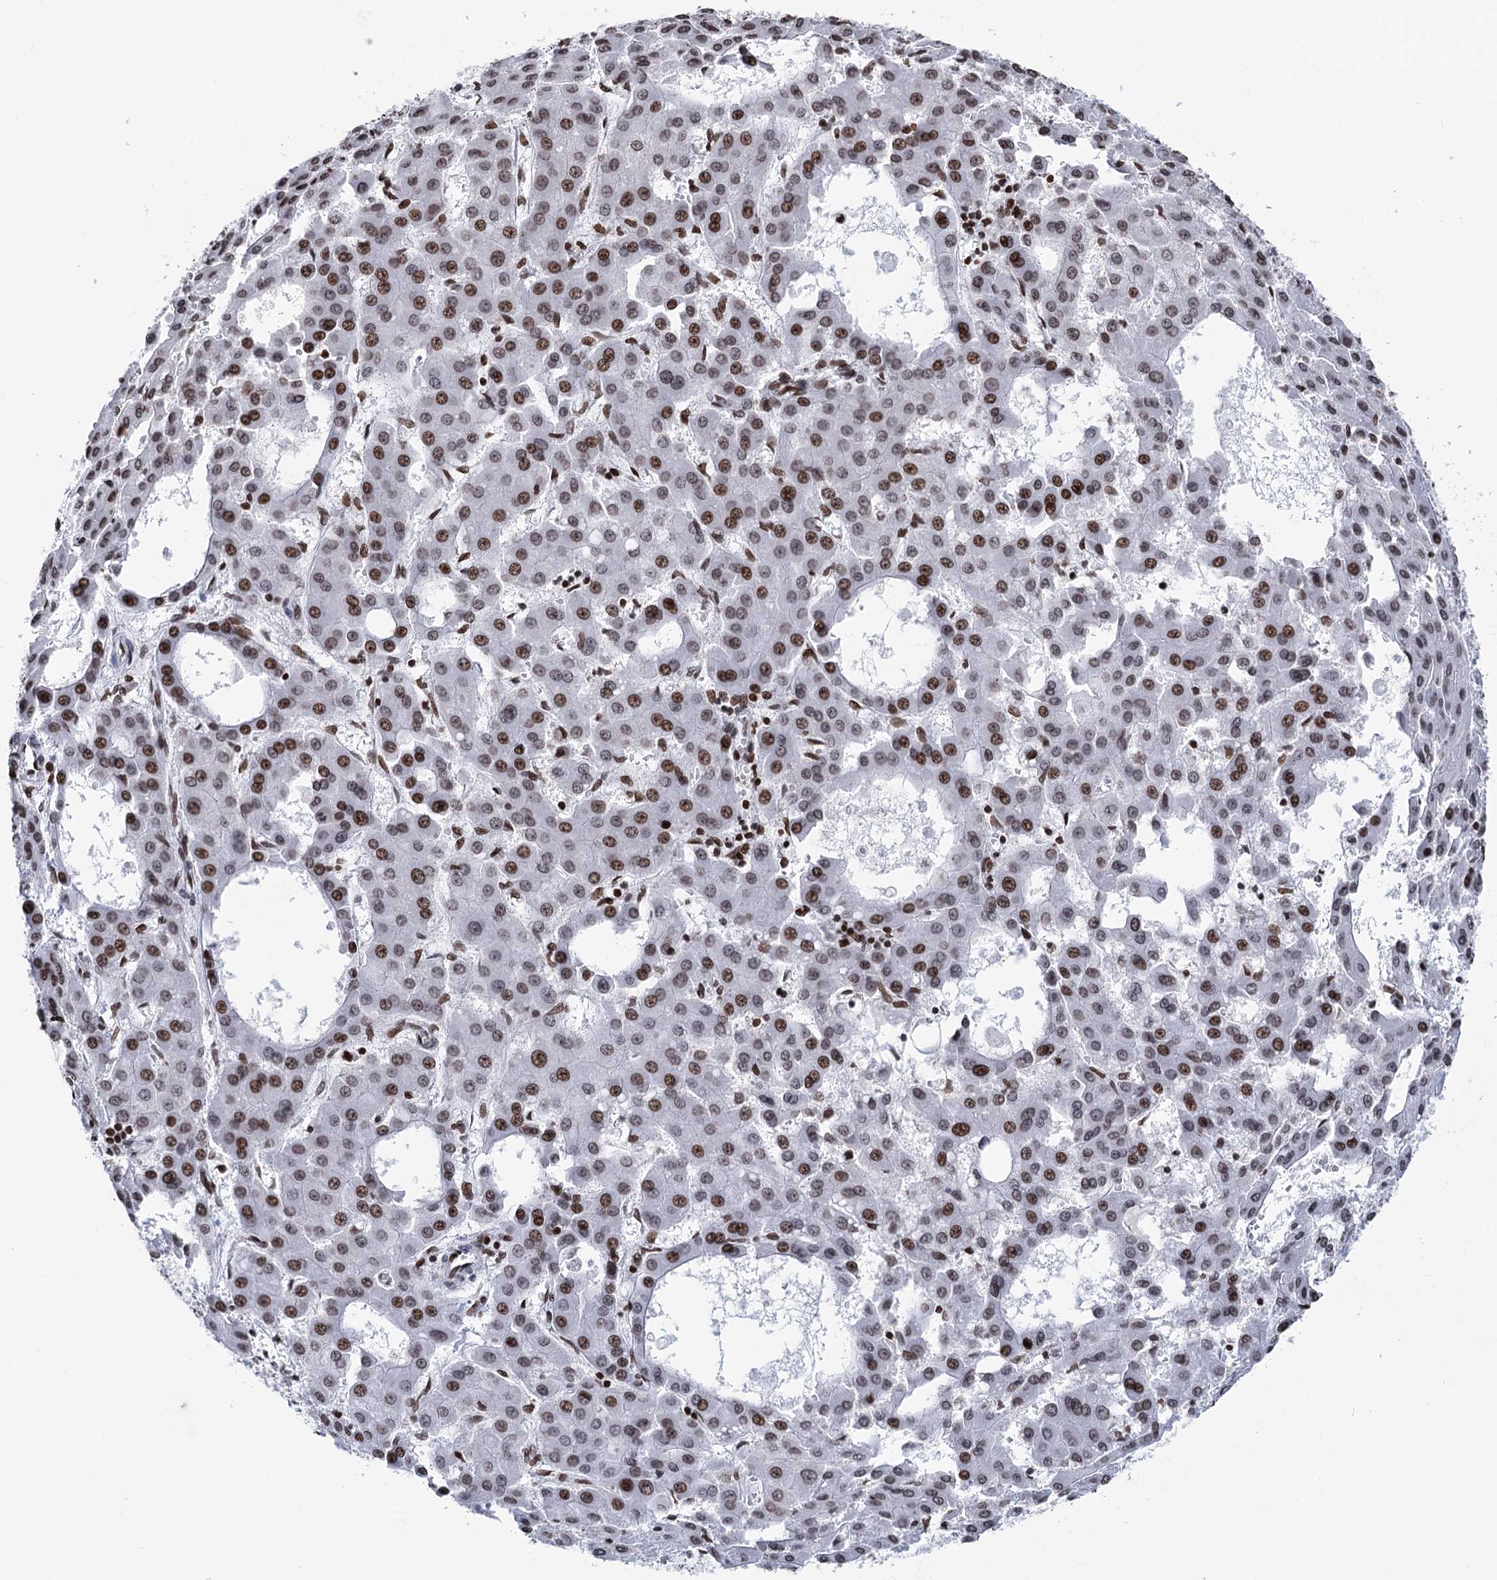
{"staining": {"intensity": "moderate", "quantity": ">75%", "location": "nuclear"}, "tissue": "liver cancer", "cell_type": "Tumor cells", "image_type": "cancer", "snomed": [{"axis": "morphology", "description": "Carcinoma, Hepatocellular, NOS"}, {"axis": "topography", "description": "Liver"}], "caption": "IHC (DAB) staining of human liver hepatocellular carcinoma exhibits moderate nuclear protein expression in approximately >75% of tumor cells.", "gene": "CCDC77", "patient": {"sex": "male", "age": 47}}